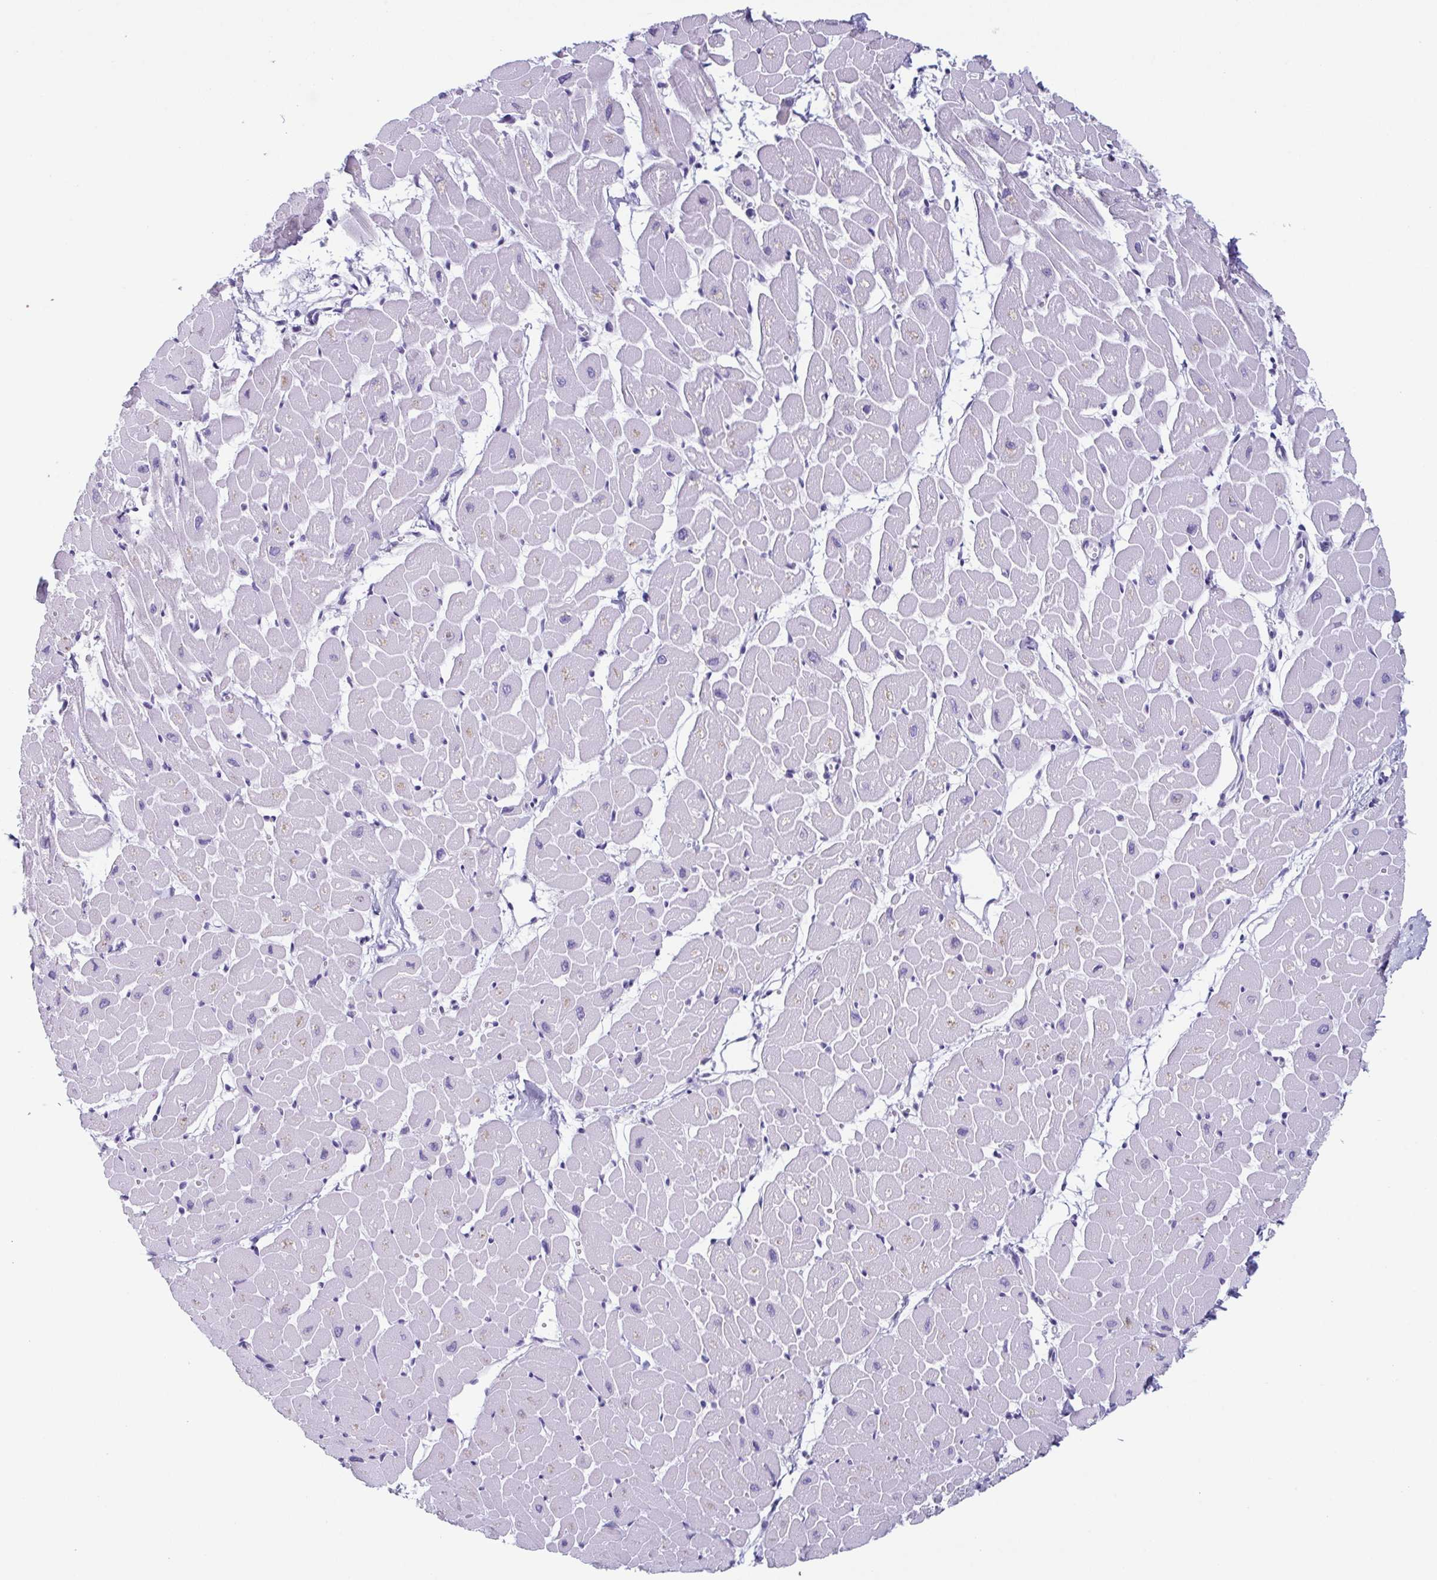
{"staining": {"intensity": "negative", "quantity": "none", "location": "none"}, "tissue": "heart muscle", "cell_type": "Cardiomyocytes", "image_type": "normal", "snomed": [{"axis": "morphology", "description": "Normal tissue, NOS"}, {"axis": "topography", "description": "Heart"}], "caption": "A high-resolution photomicrograph shows immunohistochemistry (IHC) staining of normal heart muscle, which demonstrates no significant positivity in cardiomyocytes.", "gene": "ENKUR", "patient": {"sex": "male", "age": 57}}